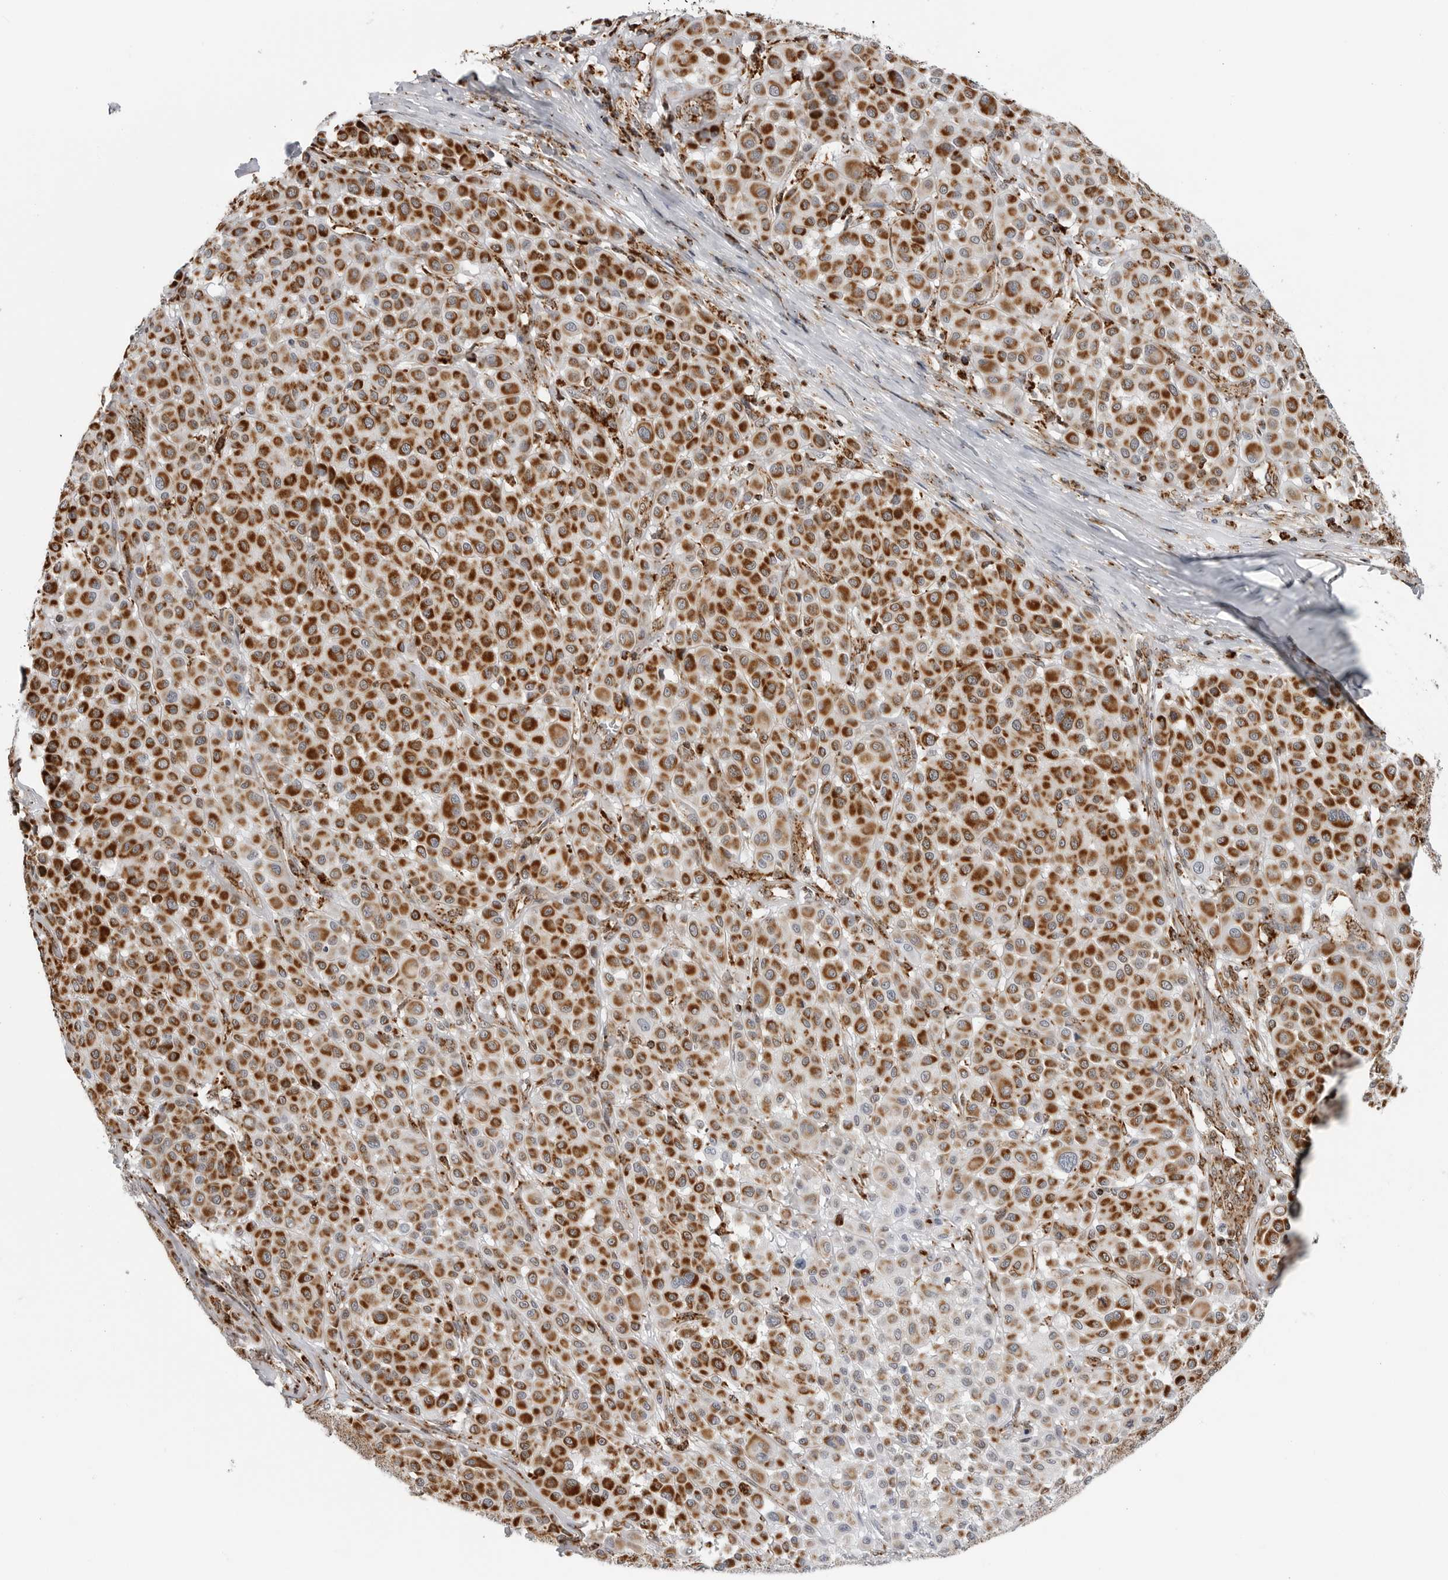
{"staining": {"intensity": "strong", "quantity": ">75%", "location": "cytoplasmic/membranous"}, "tissue": "melanoma", "cell_type": "Tumor cells", "image_type": "cancer", "snomed": [{"axis": "morphology", "description": "Malignant melanoma, Metastatic site"}, {"axis": "topography", "description": "Soft tissue"}], "caption": "A brown stain shows strong cytoplasmic/membranous staining of a protein in malignant melanoma (metastatic site) tumor cells.", "gene": "COX5A", "patient": {"sex": "male", "age": 41}}